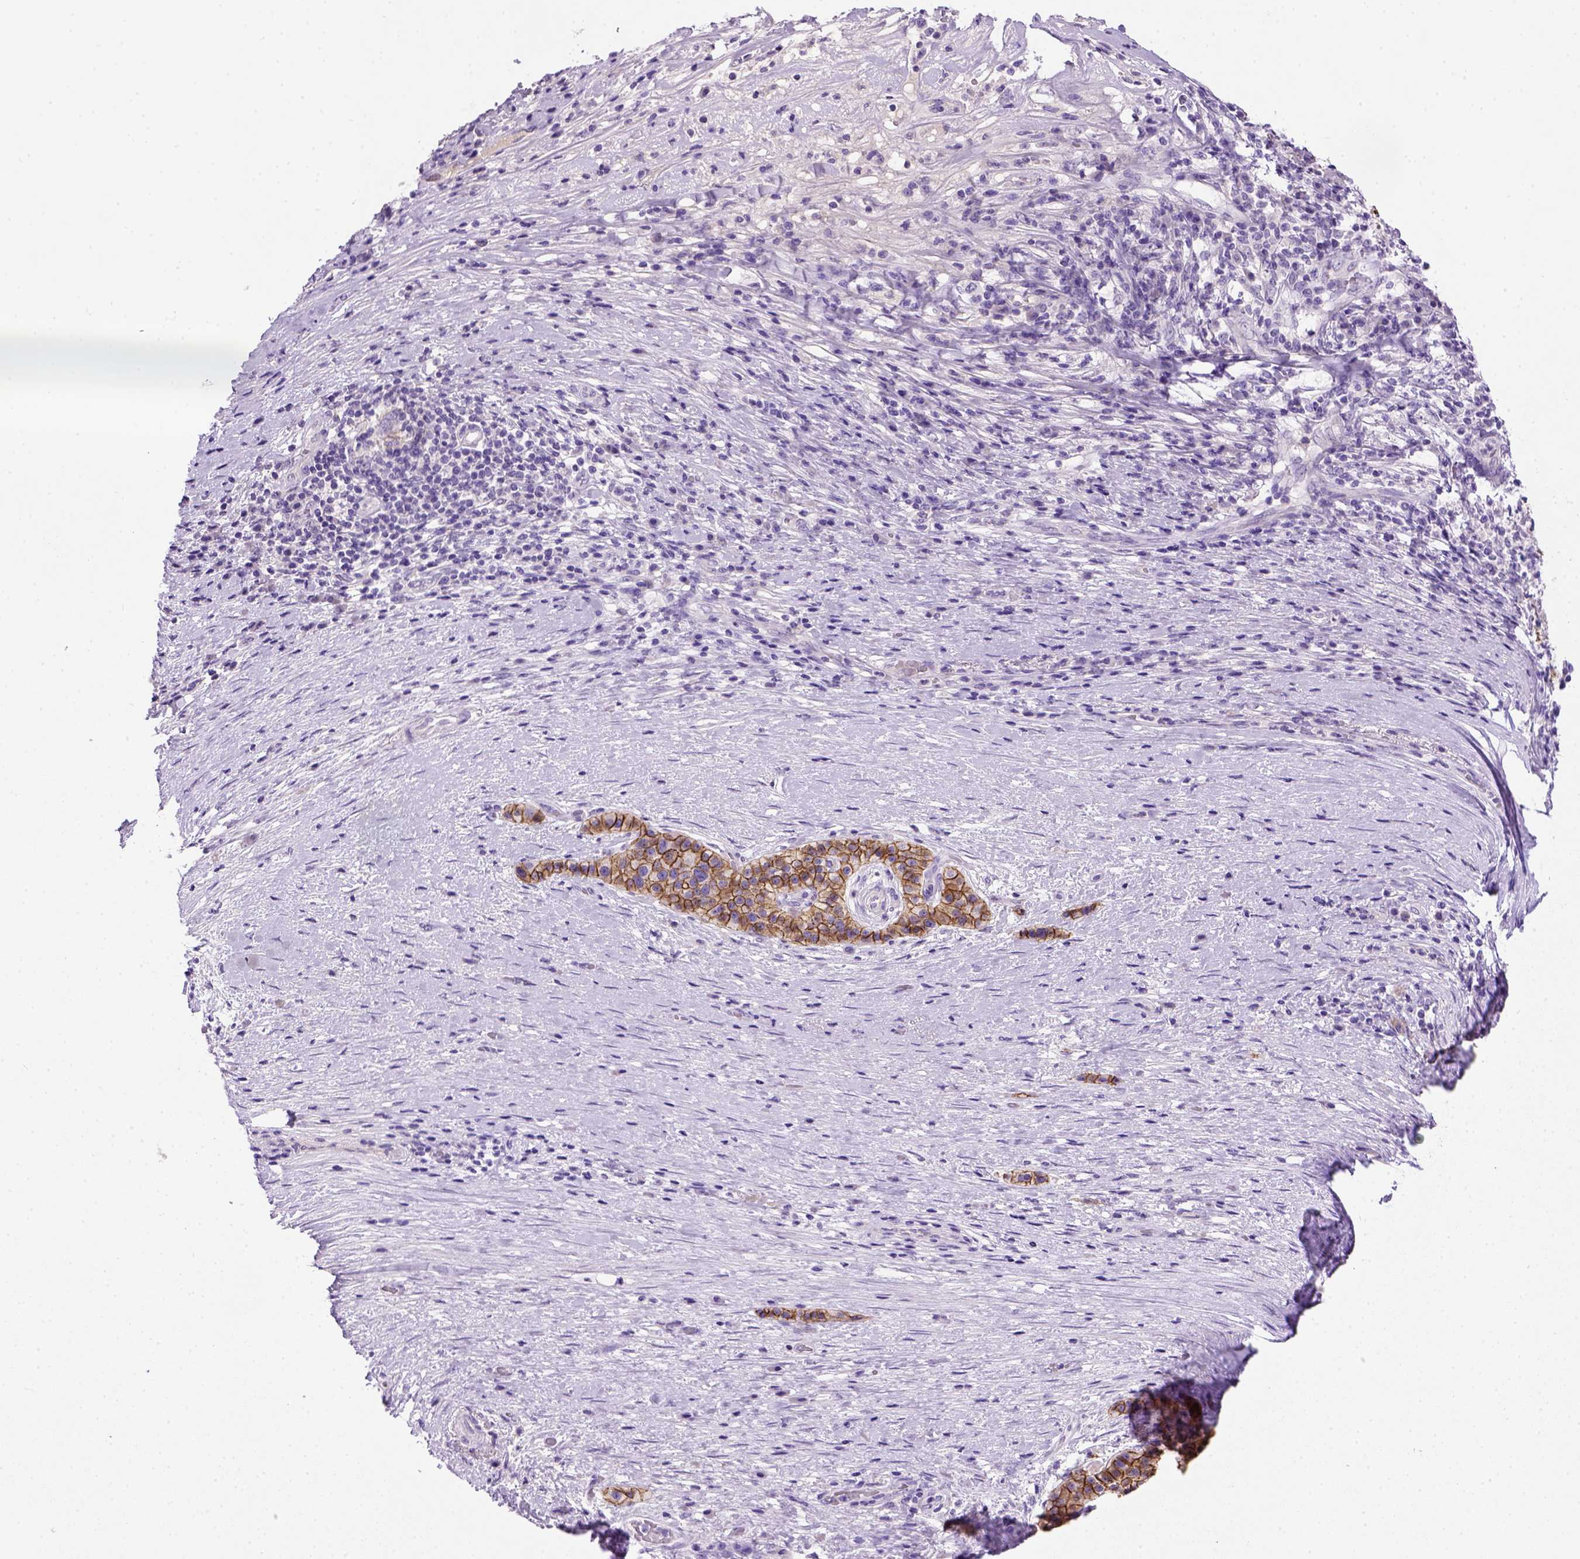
{"staining": {"intensity": "strong", "quantity": ">75%", "location": "cytoplasmic/membranous"}, "tissue": "pancreatic cancer", "cell_type": "Tumor cells", "image_type": "cancer", "snomed": [{"axis": "morphology", "description": "Adenocarcinoma, NOS"}, {"axis": "topography", "description": "Pancreas"}], "caption": "An image of human pancreatic cancer stained for a protein reveals strong cytoplasmic/membranous brown staining in tumor cells. (IHC, brightfield microscopy, high magnification).", "gene": "CDH1", "patient": {"sex": "male", "age": 63}}